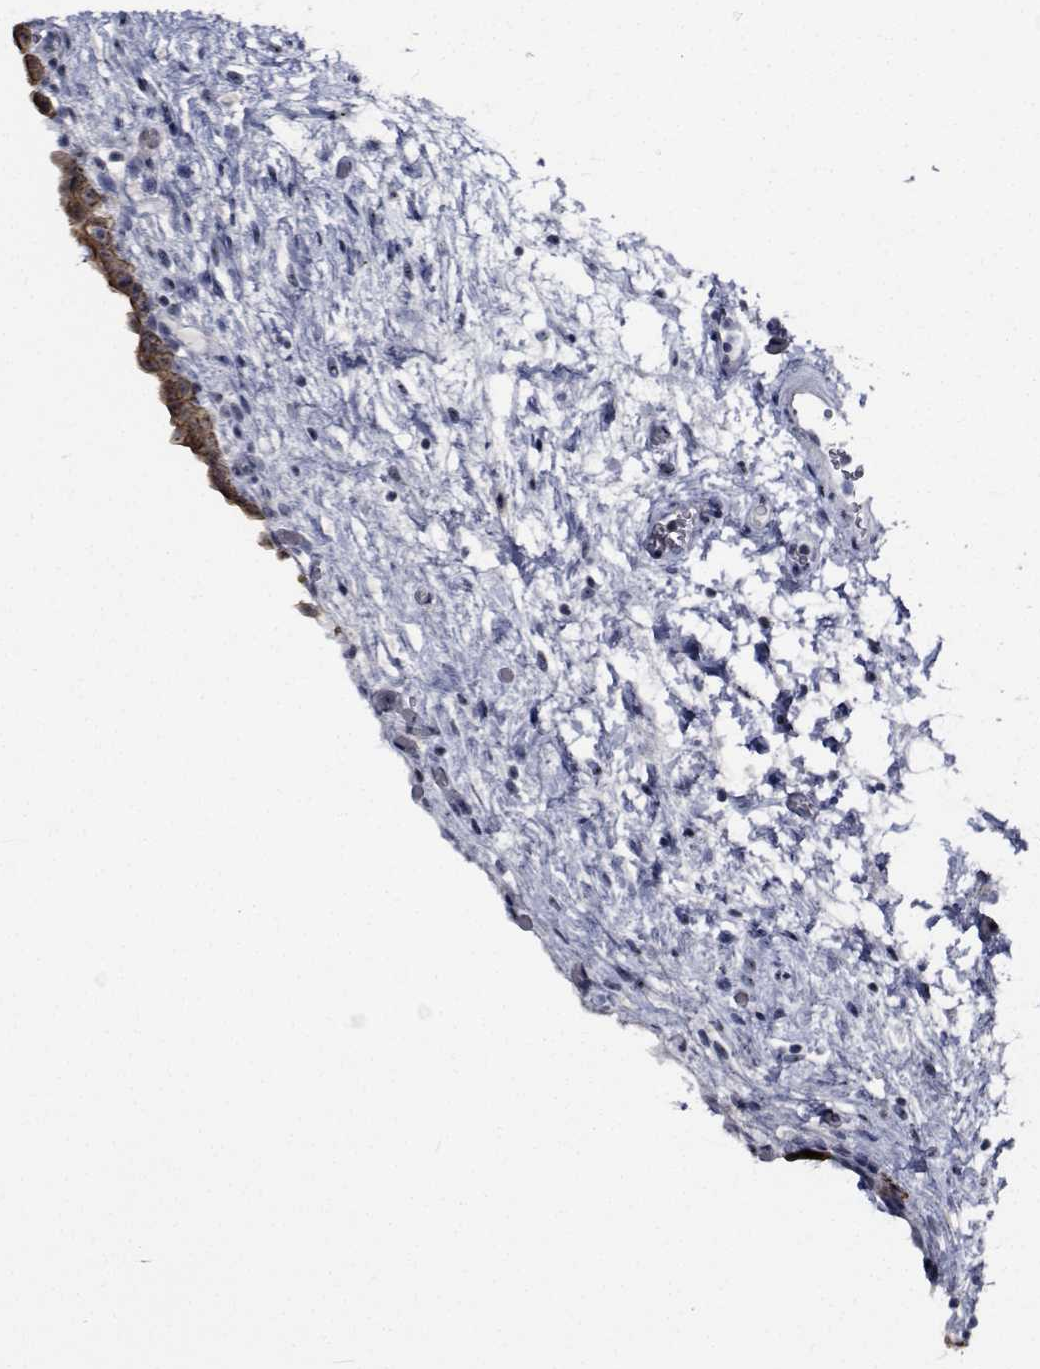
{"staining": {"intensity": "moderate", "quantity": ">75%", "location": "cytoplasmic/membranous,nuclear"}, "tissue": "urinary bladder", "cell_type": "Urothelial cells", "image_type": "normal", "snomed": [{"axis": "morphology", "description": "Normal tissue, NOS"}, {"axis": "topography", "description": "Urinary bladder"}], "caption": "Immunohistochemical staining of unremarkable urinary bladder shows medium levels of moderate cytoplasmic/membranous,nuclear positivity in approximately >75% of urothelial cells.", "gene": "NVL", "patient": {"sex": "male", "age": 69}}